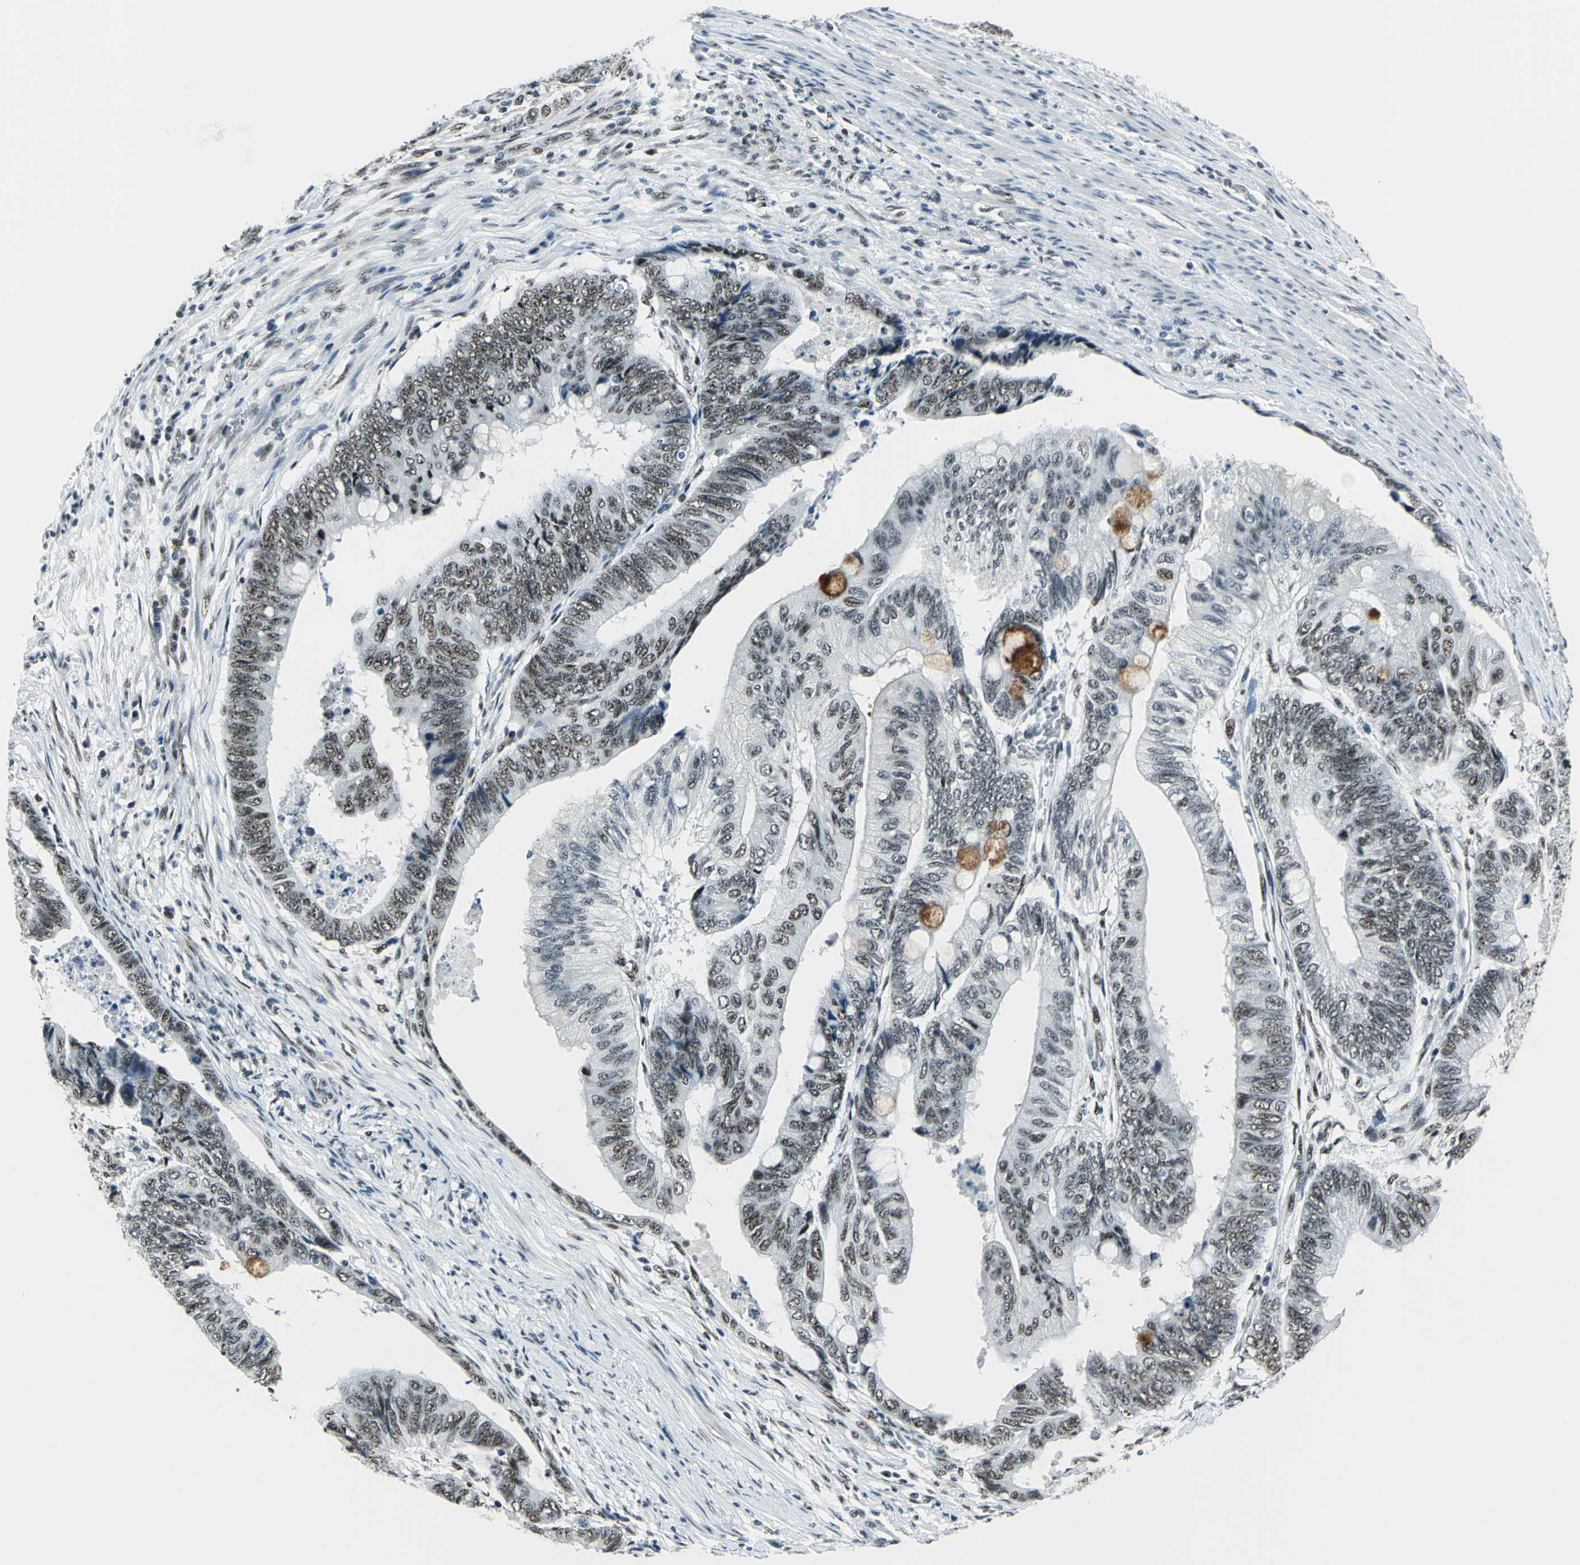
{"staining": {"intensity": "strong", "quantity": ">75%", "location": "cytoplasmic/membranous,nuclear"}, "tissue": "colorectal cancer", "cell_type": "Tumor cells", "image_type": "cancer", "snomed": [{"axis": "morphology", "description": "Normal tissue, NOS"}, {"axis": "morphology", "description": "Adenocarcinoma, NOS"}, {"axis": "topography", "description": "Rectum"}, {"axis": "topography", "description": "Peripheral nerve tissue"}], "caption": "A photomicrograph of human colorectal cancer stained for a protein exhibits strong cytoplasmic/membranous and nuclear brown staining in tumor cells.", "gene": "KAT6B", "patient": {"sex": "male", "age": 92}}